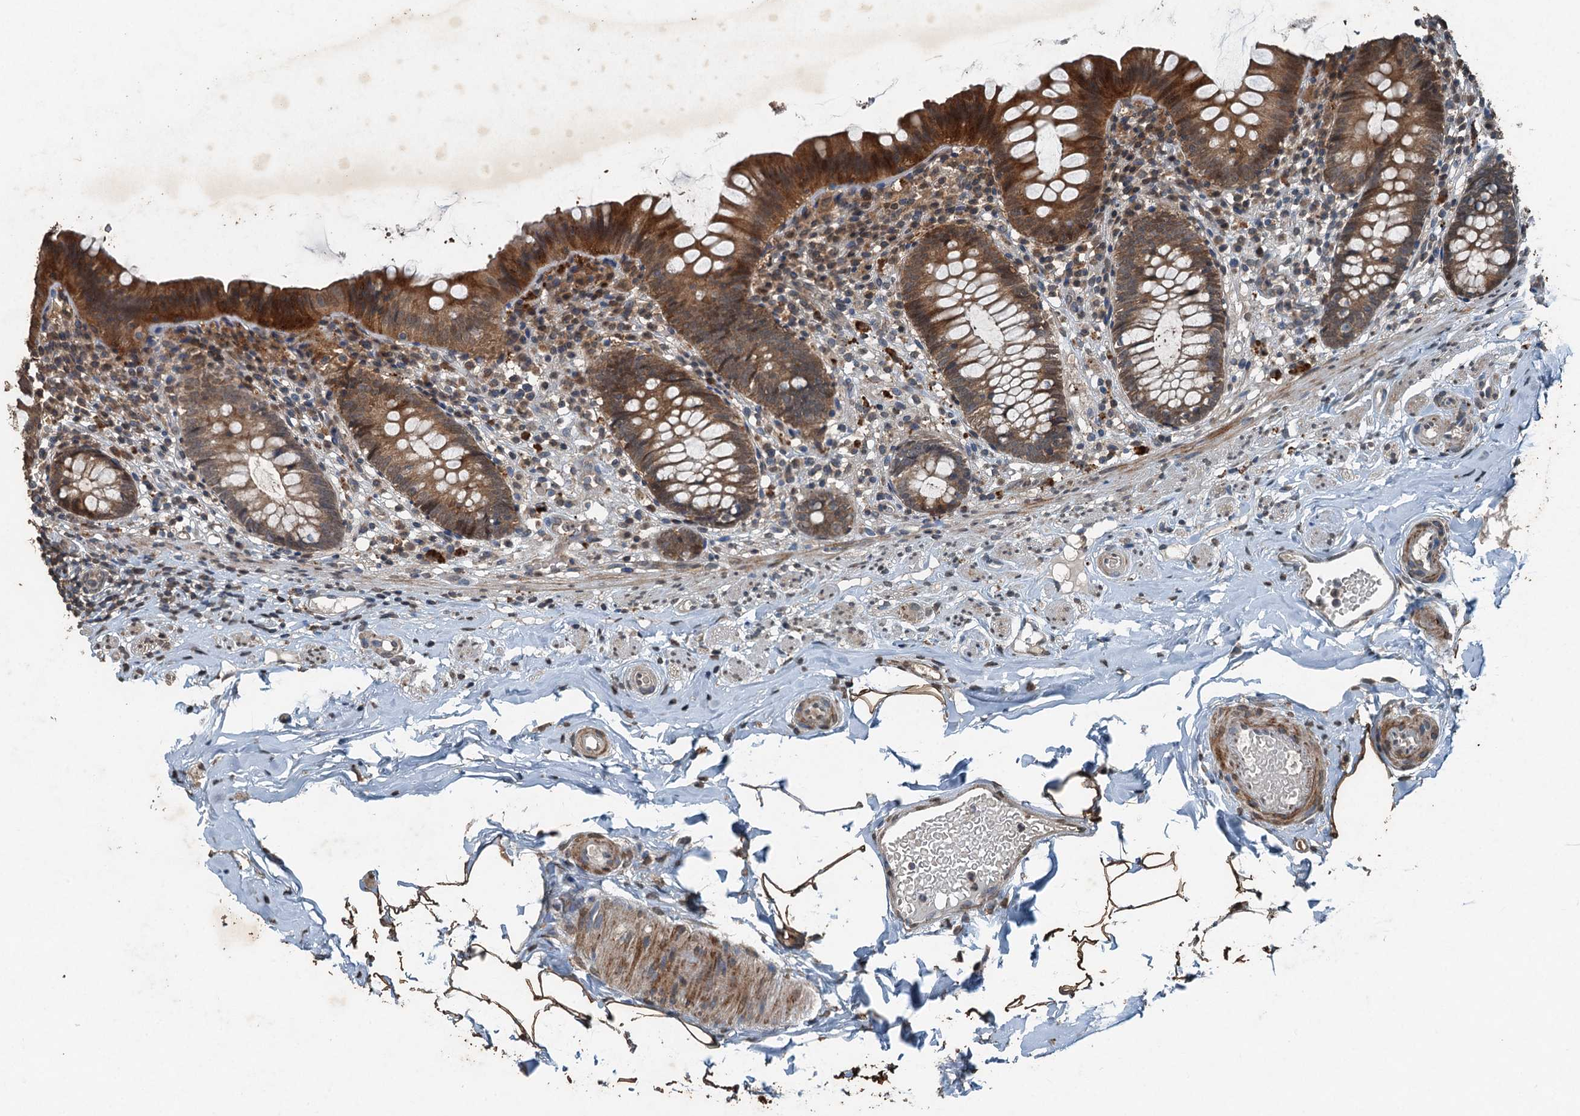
{"staining": {"intensity": "moderate", "quantity": ">75%", "location": "cytoplasmic/membranous"}, "tissue": "appendix", "cell_type": "Glandular cells", "image_type": "normal", "snomed": [{"axis": "morphology", "description": "Normal tissue, NOS"}, {"axis": "topography", "description": "Appendix"}], "caption": "Immunohistochemistry (IHC) staining of unremarkable appendix, which shows medium levels of moderate cytoplasmic/membranous staining in approximately >75% of glandular cells indicating moderate cytoplasmic/membranous protein positivity. The staining was performed using DAB (brown) for protein detection and nuclei were counterstained in hematoxylin (blue).", "gene": "TCTN1", "patient": {"sex": "male", "age": 55}}